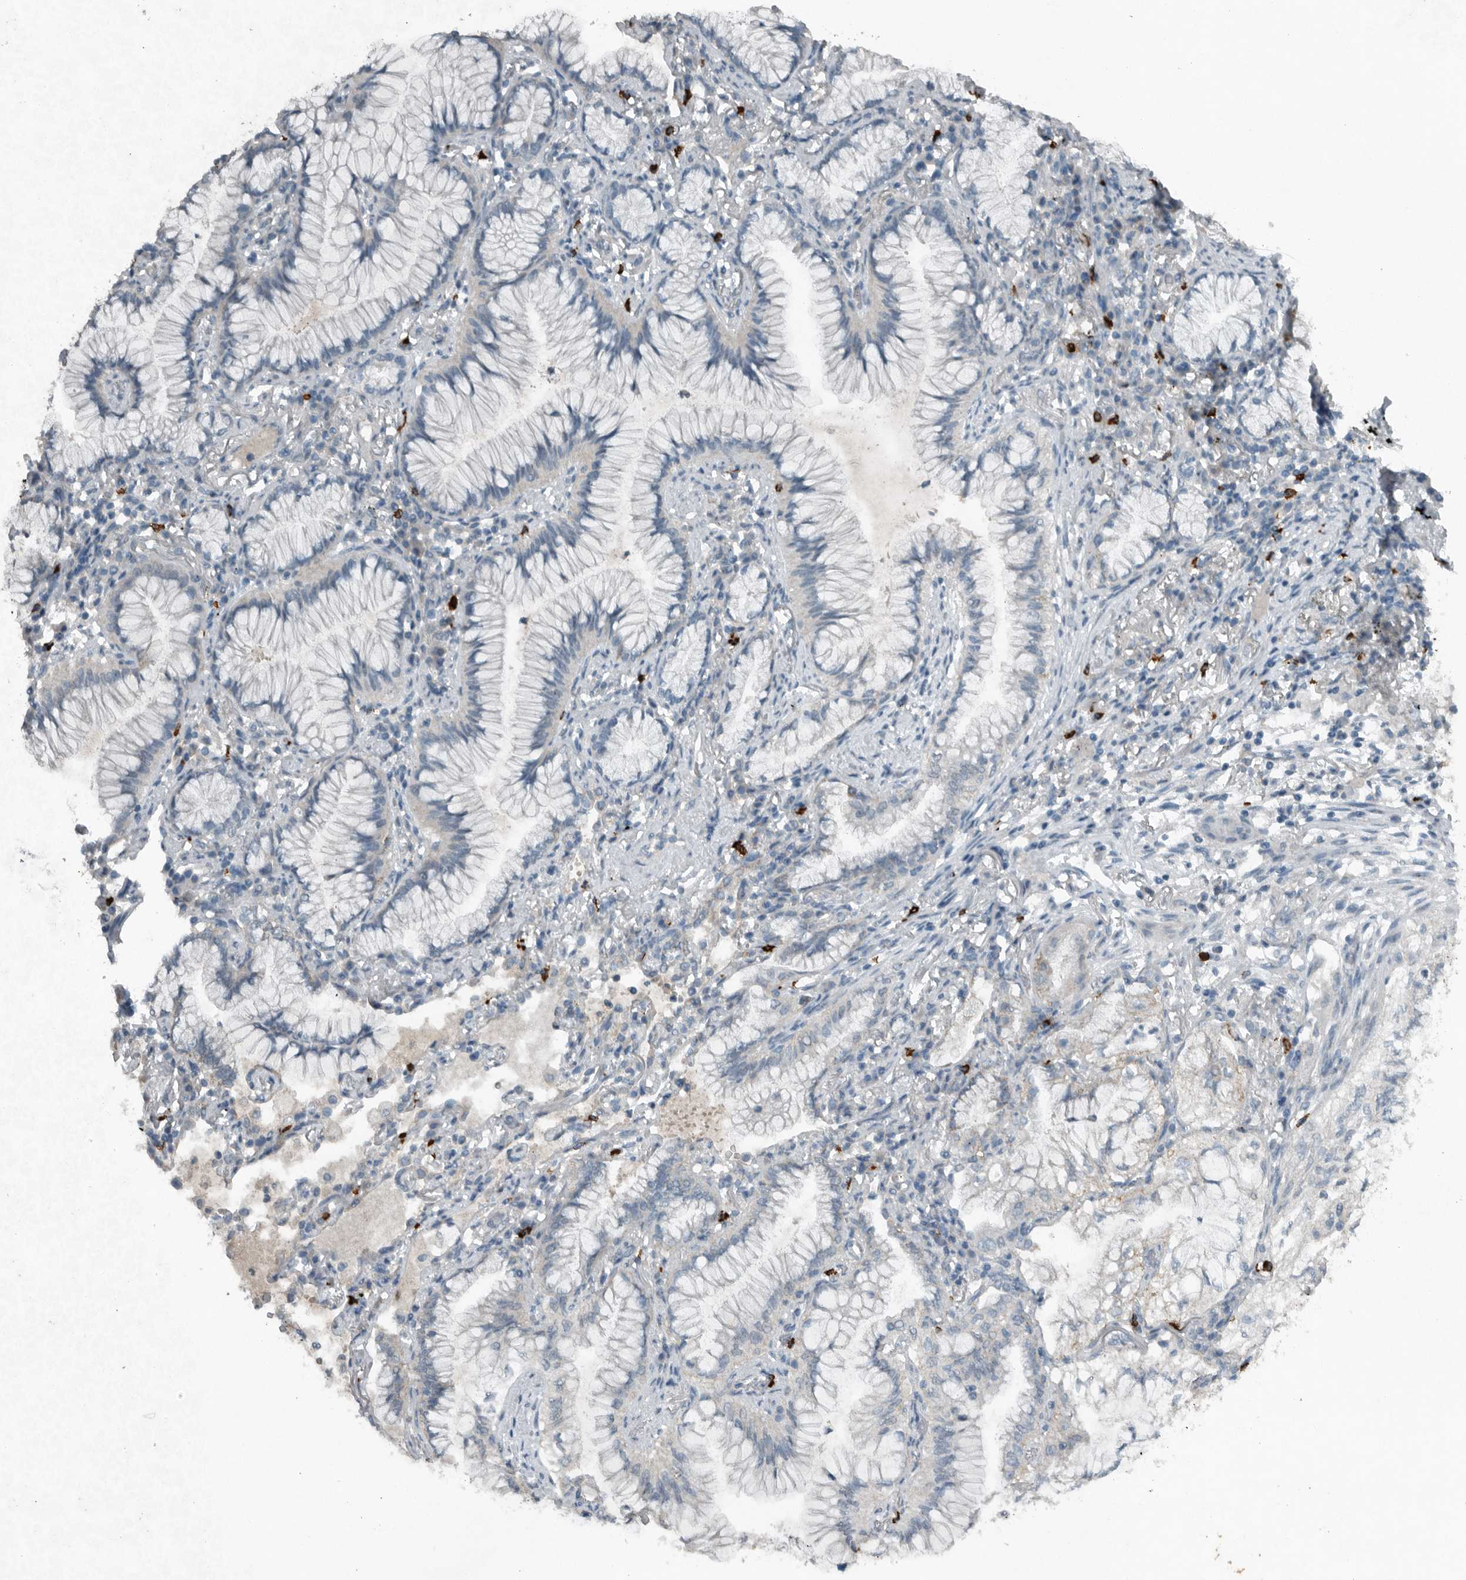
{"staining": {"intensity": "negative", "quantity": "none", "location": "none"}, "tissue": "lung cancer", "cell_type": "Tumor cells", "image_type": "cancer", "snomed": [{"axis": "morphology", "description": "Adenocarcinoma, NOS"}, {"axis": "topography", "description": "Lung"}], "caption": "Immunohistochemistry image of neoplastic tissue: lung cancer (adenocarcinoma) stained with DAB (3,3'-diaminobenzidine) exhibits no significant protein staining in tumor cells.", "gene": "IL20", "patient": {"sex": "female", "age": 70}}